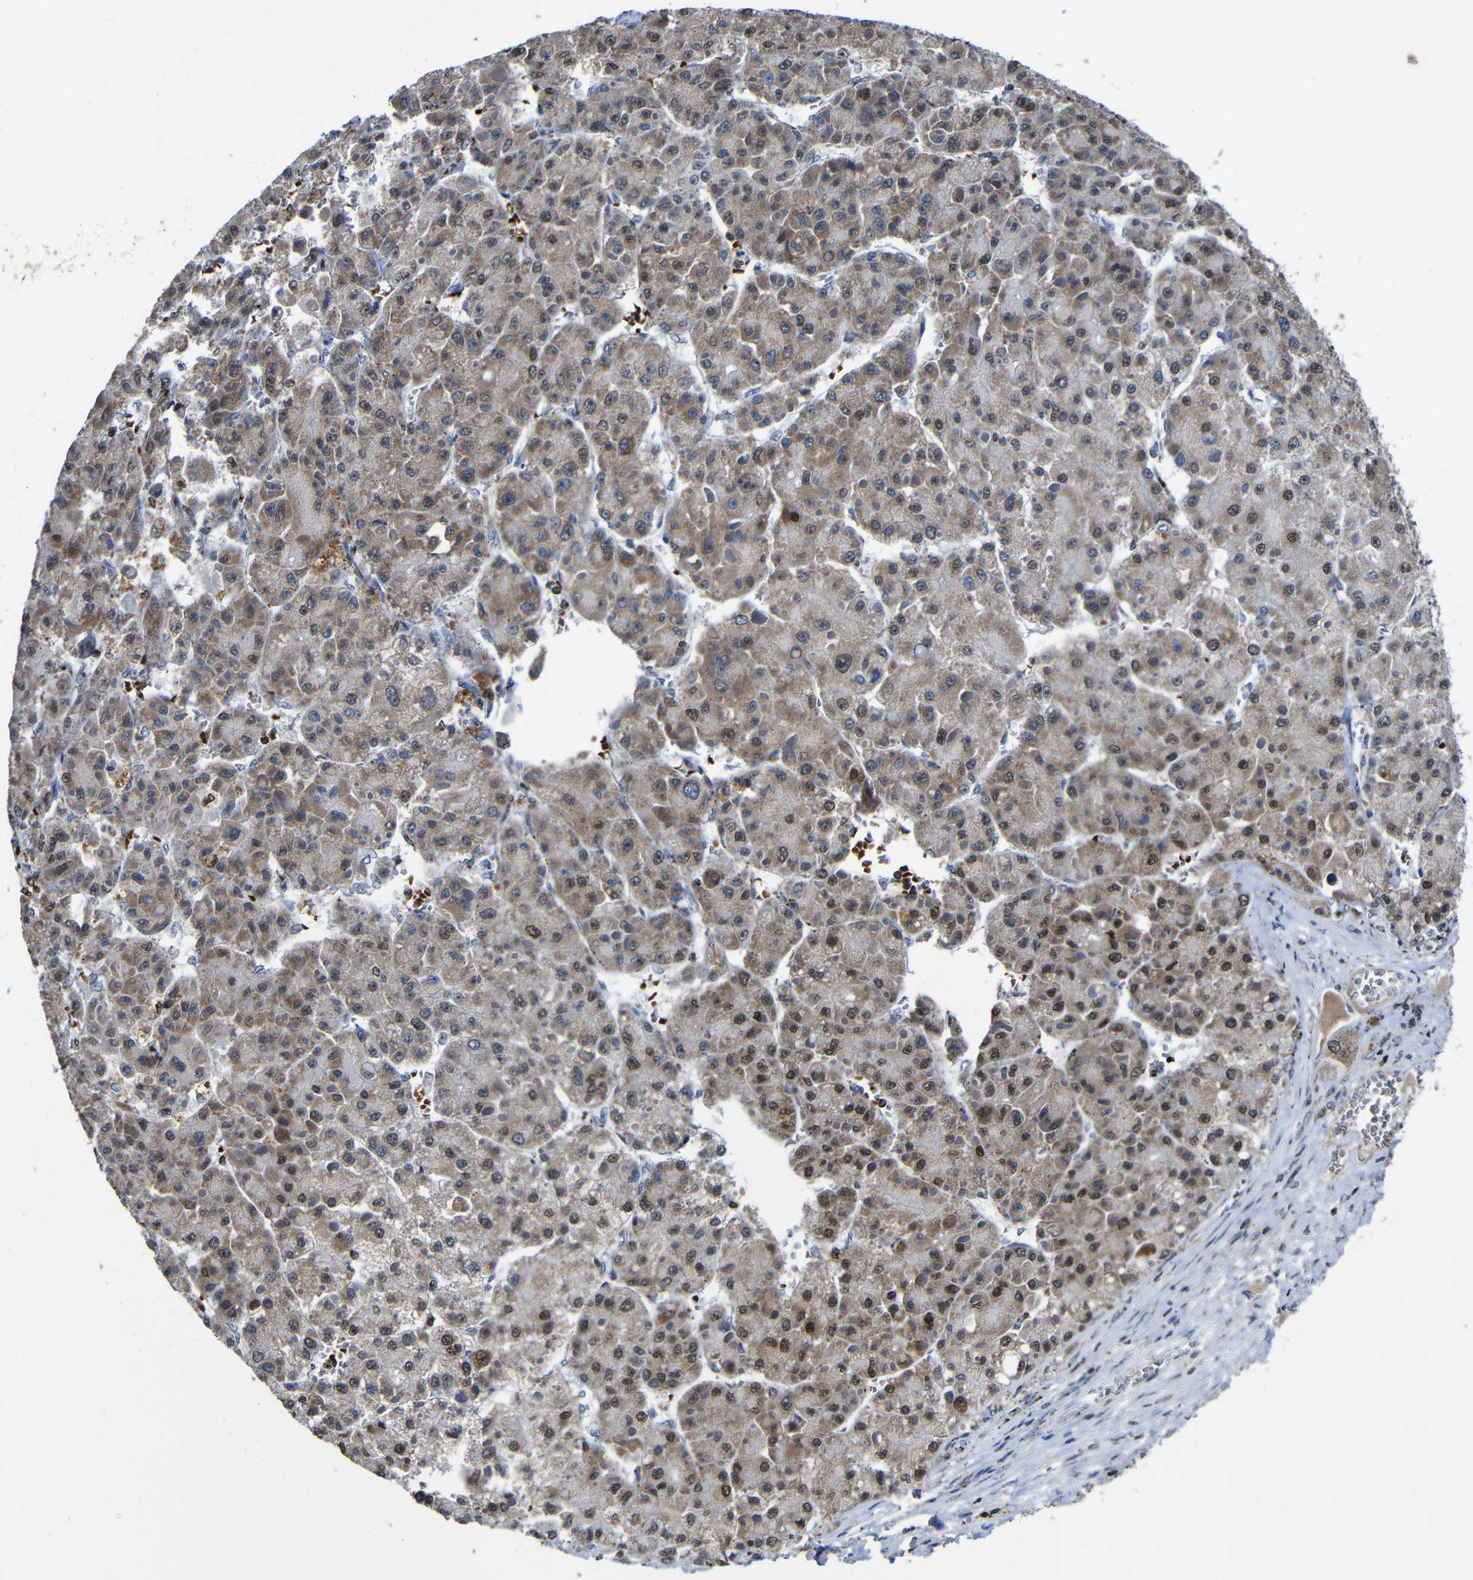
{"staining": {"intensity": "moderate", "quantity": ">75%", "location": "cytoplasmic/membranous,nuclear"}, "tissue": "liver cancer", "cell_type": "Tumor cells", "image_type": "cancer", "snomed": [{"axis": "morphology", "description": "Carcinoma, Hepatocellular, NOS"}, {"axis": "topography", "description": "Liver"}], "caption": "Liver hepatocellular carcinoma stained for a protein demonstrates moderate cytoplasmic/membranous and nuclear positivity in tumor cells. (IHC, brightfield microscopy, high magnification).", "gene": "CA5B", "patient": {"sex": "female", "age": 73}}